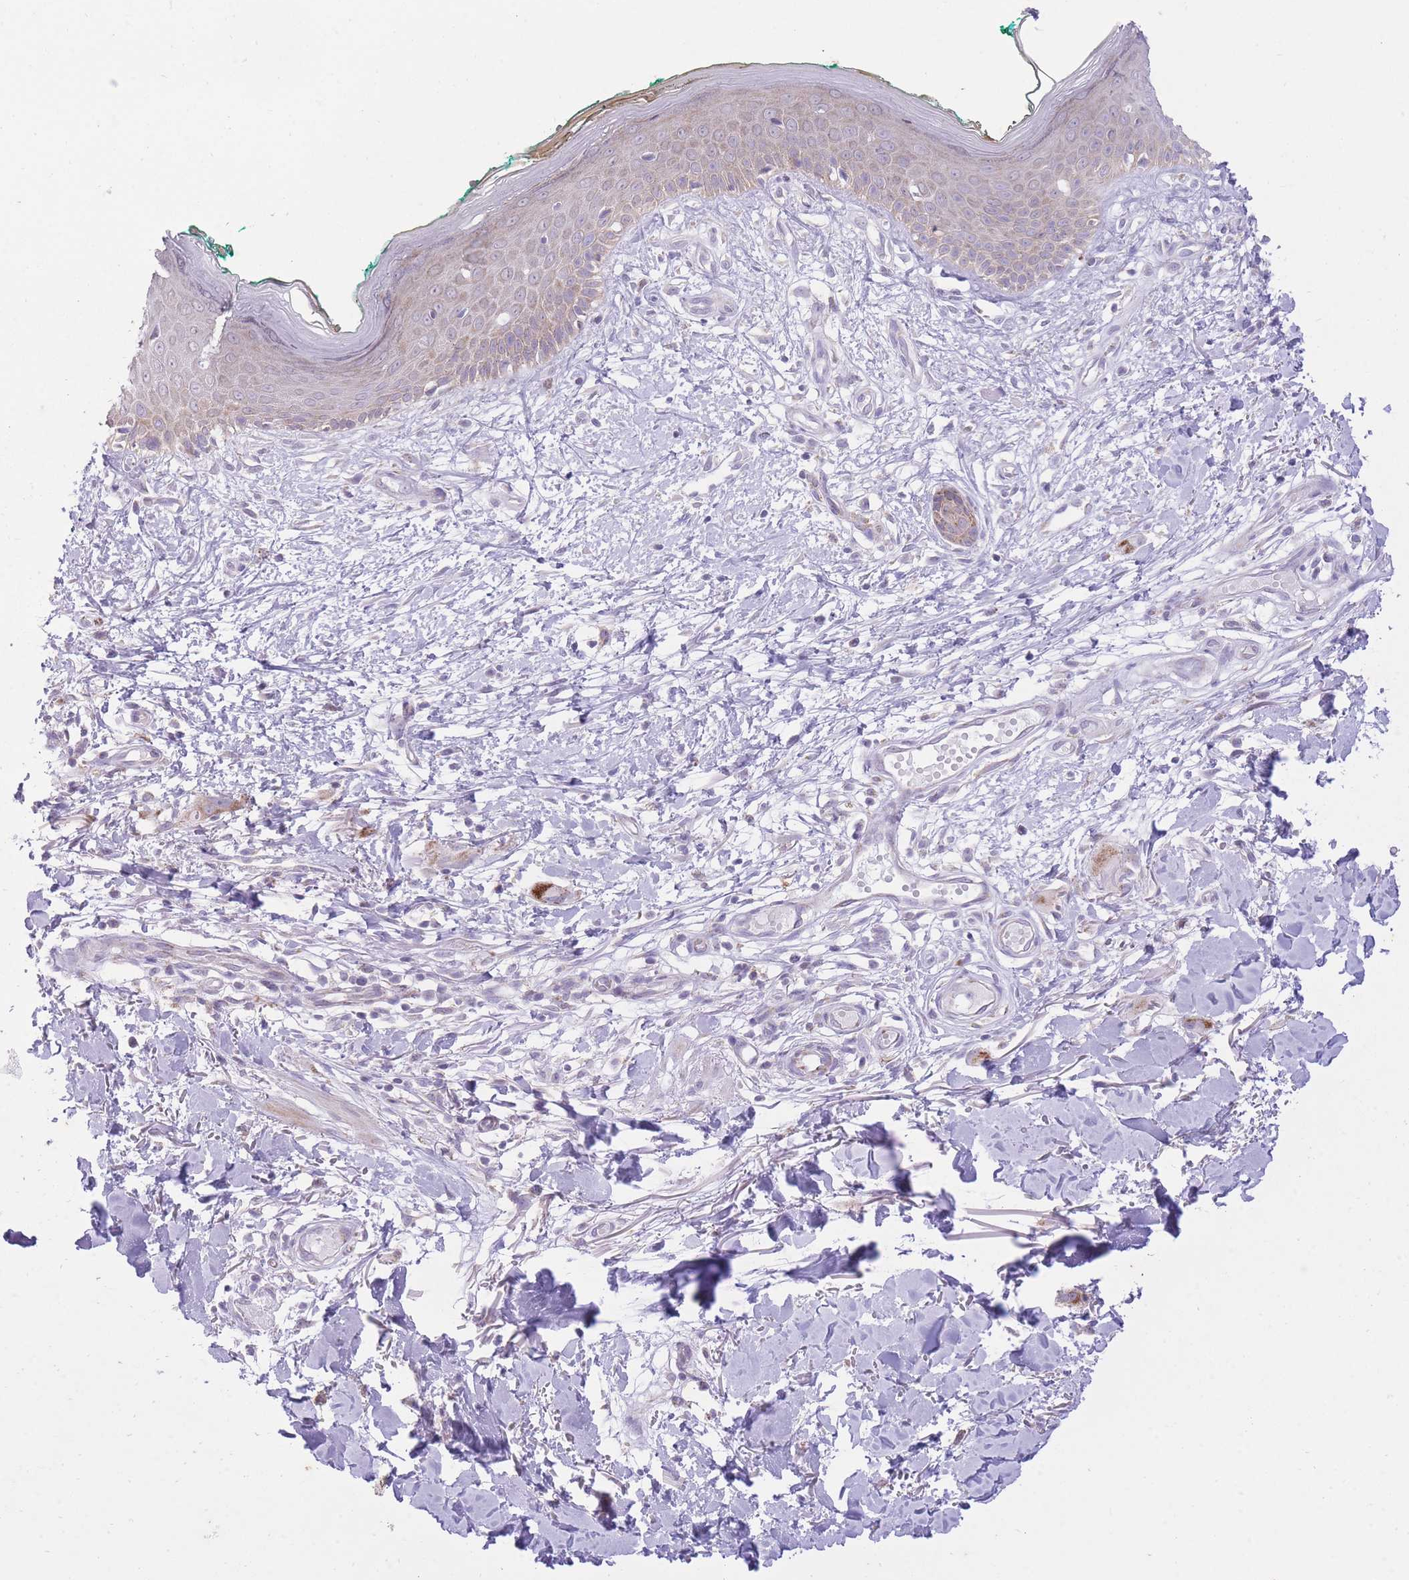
{"staining": {"intensity": "negative", "quantity": "none", "location": "none"}, "tissue": "skin", "cell_type": "Fibroblasts", "image_type": "normal", "snomed": [{"axis": "morphology", "description": "Normal tissue, NOS"}, {"axis": "morphology", "description": "Malignant melanoma, NOS"}, {"axis": "topography", "description": "Skin"}], "caption": "High power microscopy micrograph of an immunohistochemistry image of normal skin, revealing no significant positivity in fibroblasts.", "gene": "DENND2D", "patient": {"sex": "male", "age": 62}}